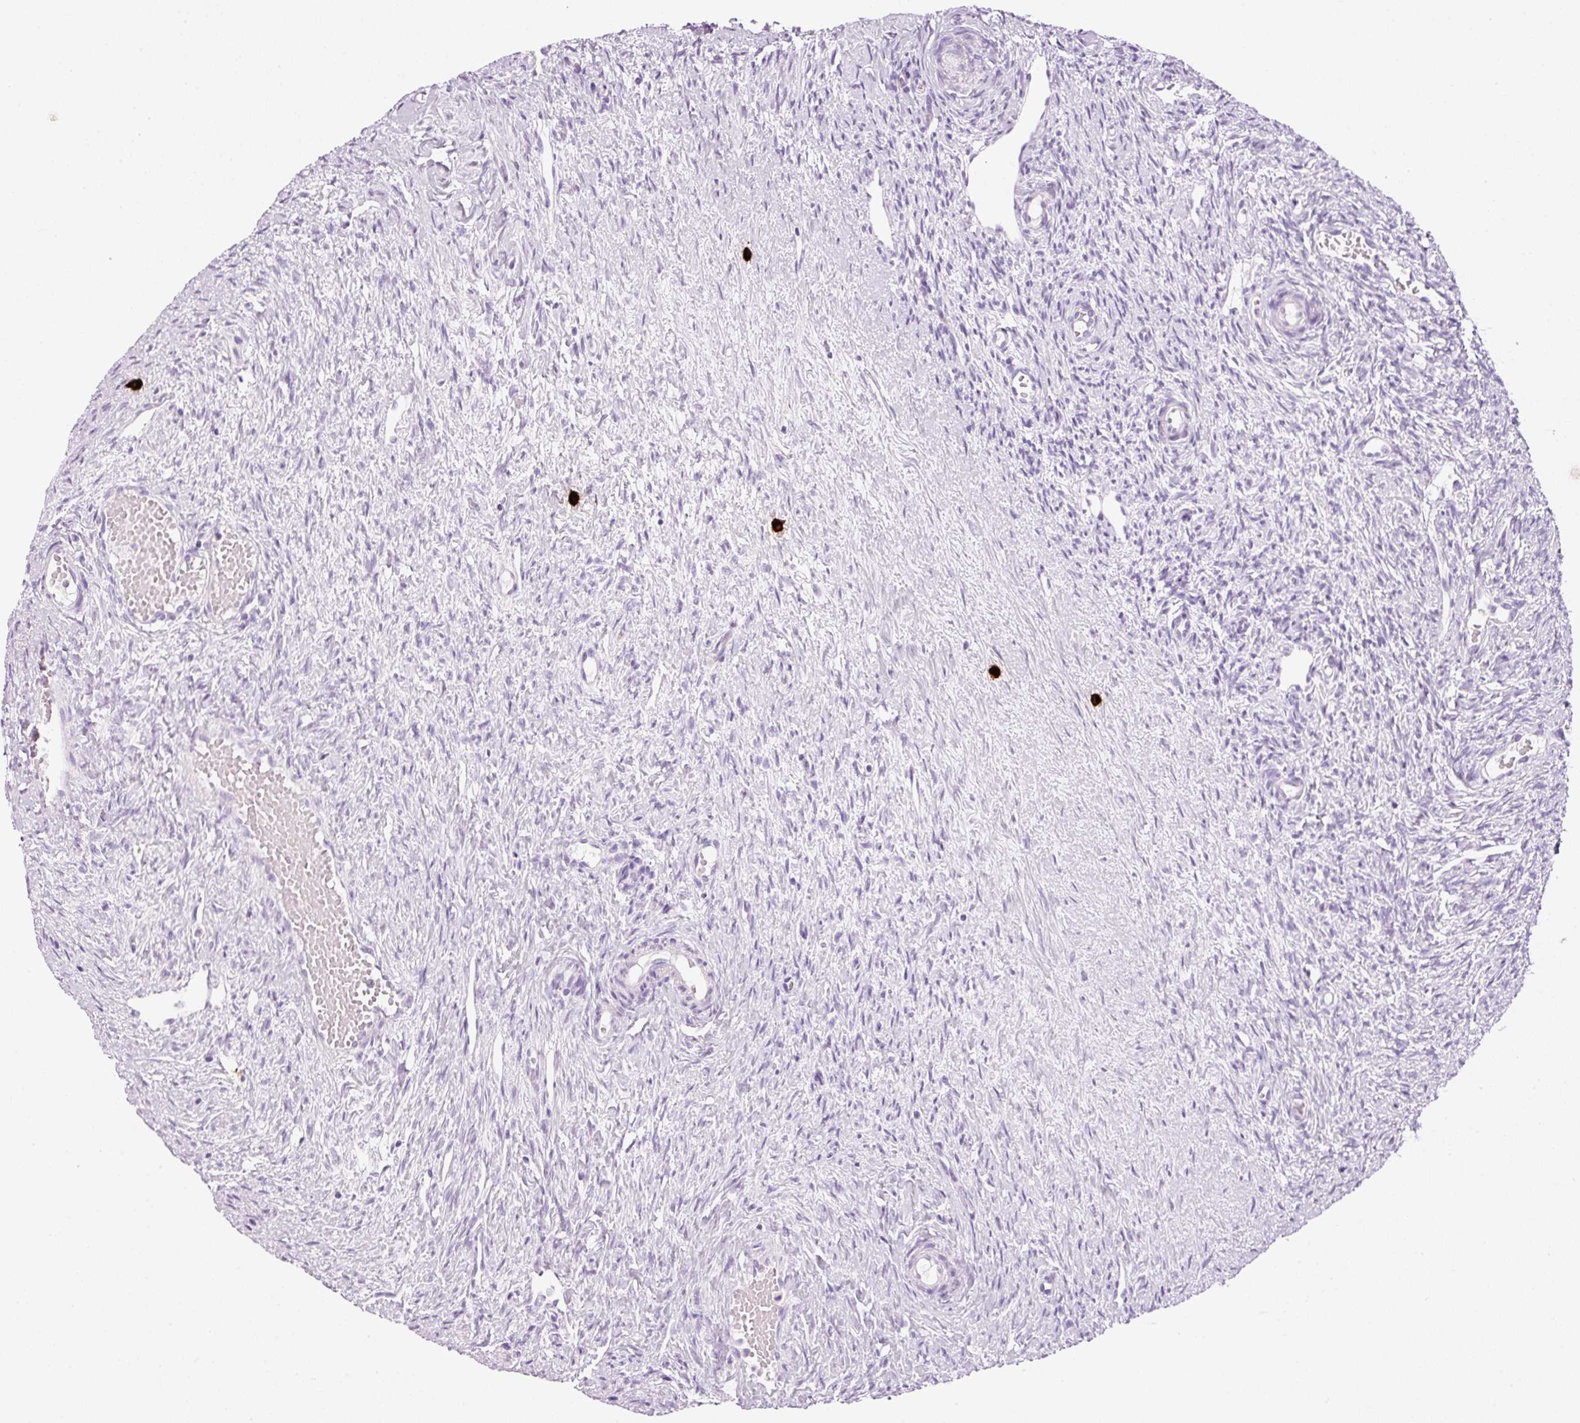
{"staining": {"intensity": "negative", "quantity": "none", "location": "none"}, "tissue": "ovary", "cell_type": "Follicle cells", "image_type": "normal", "snomed": [{"axis": "morphology", "description": "Normal tissue, NOS"}, {"axis": "topography", "description": "Ovary"}], "caption": "Immunohistochemistry (IHC) of benign ovary exhibits no expression in follicle cells.", "gene": "CMA1", "patient": {"sex": "female", "age": 51}}